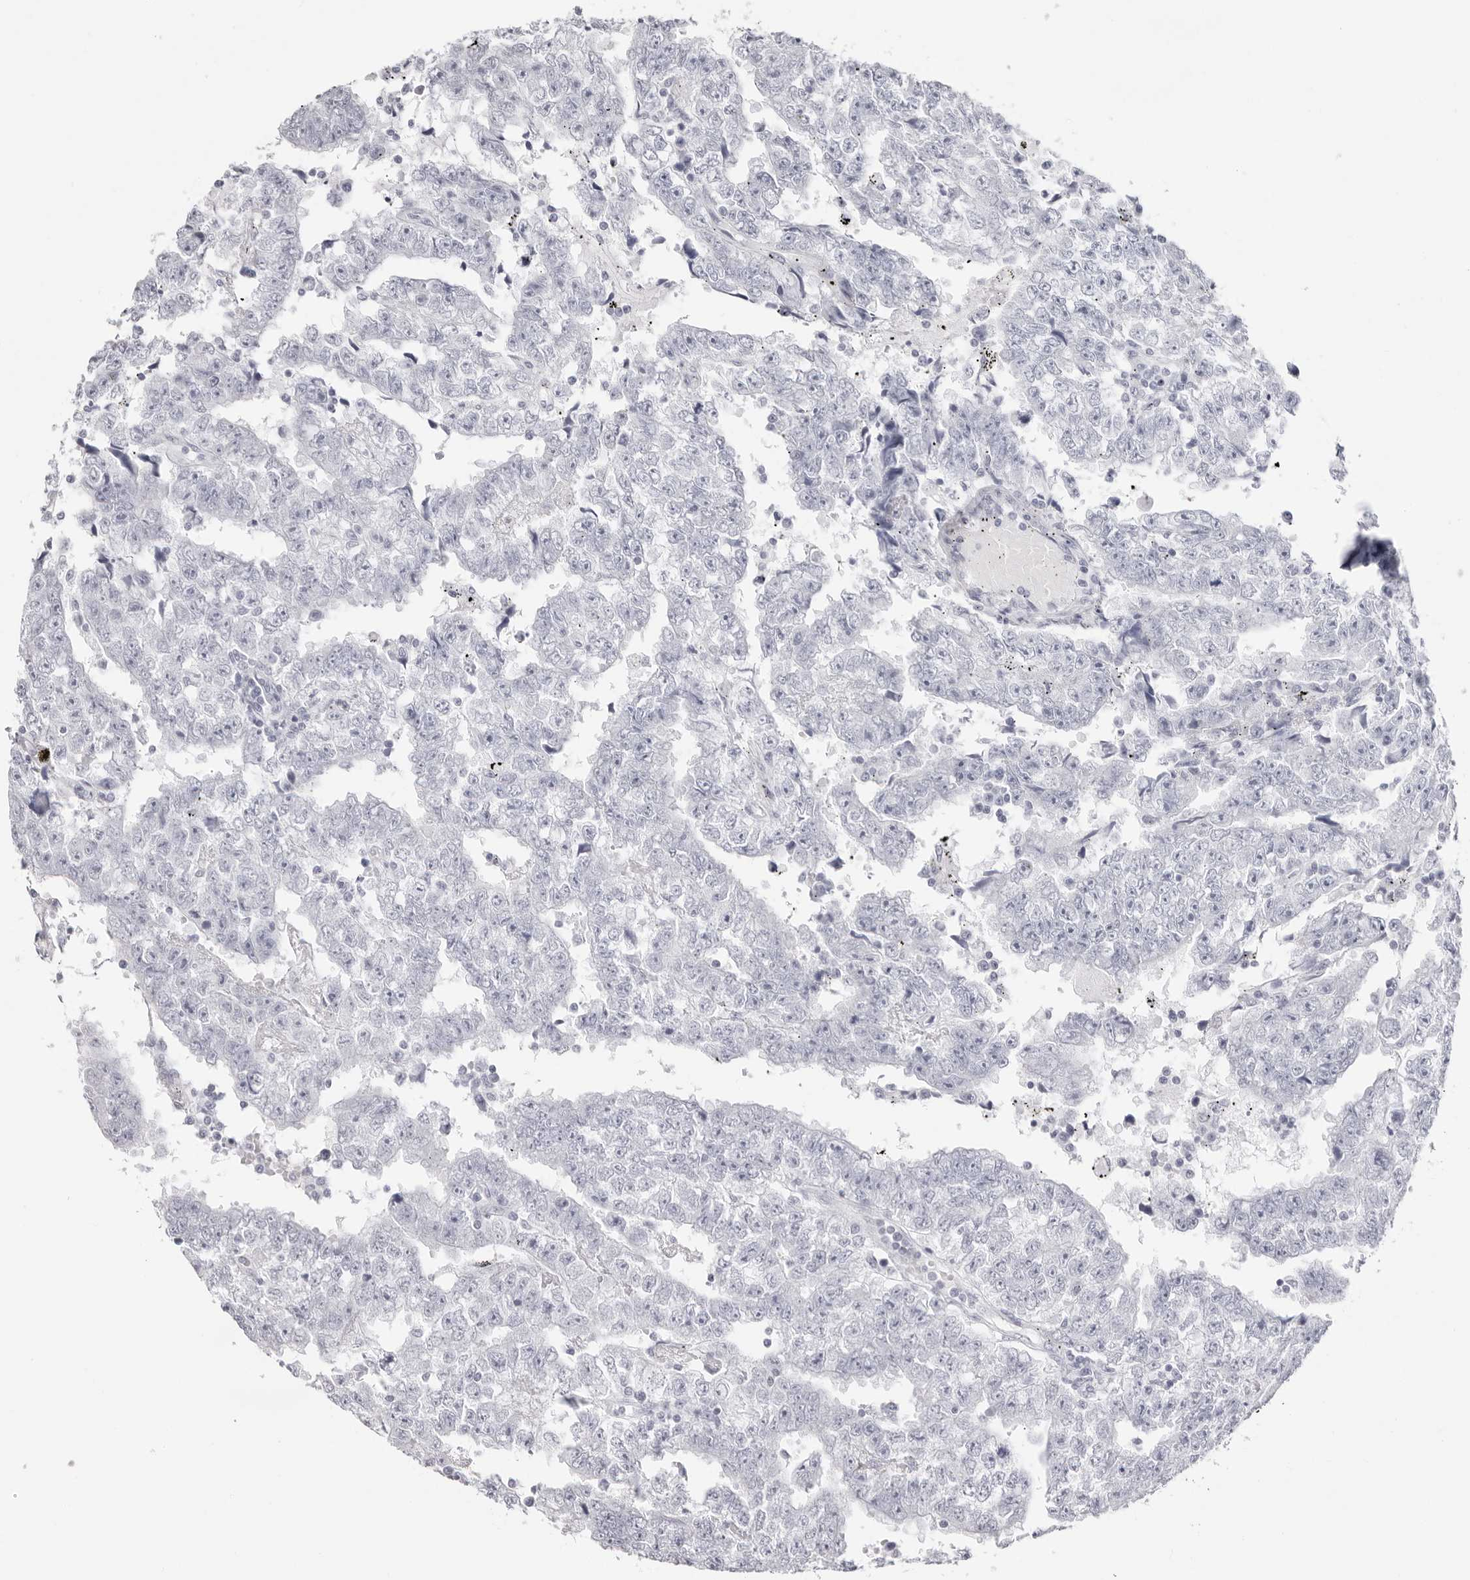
{"staining": {"intensity": "negative", "quantity": "none", "location": "none"}, "tissue": "testis cancer", "cell_type": "Tumor cells", "image_type": "cancer", "snomed": [{"axis": "morphology", "description": "Carcinoma, Embryonal, NOS"}, {"axis": "topography", "description": "Testis"}], "caption": "Immunohistochemistry of human testis cancer (embryonal carcinoma) exhibits no expression in tumor cells. (Immunohistochemistry, brightfield microscopy, high magnification).", "gene": "INSL3", "patient": {"sex": "male", "age": 25}}